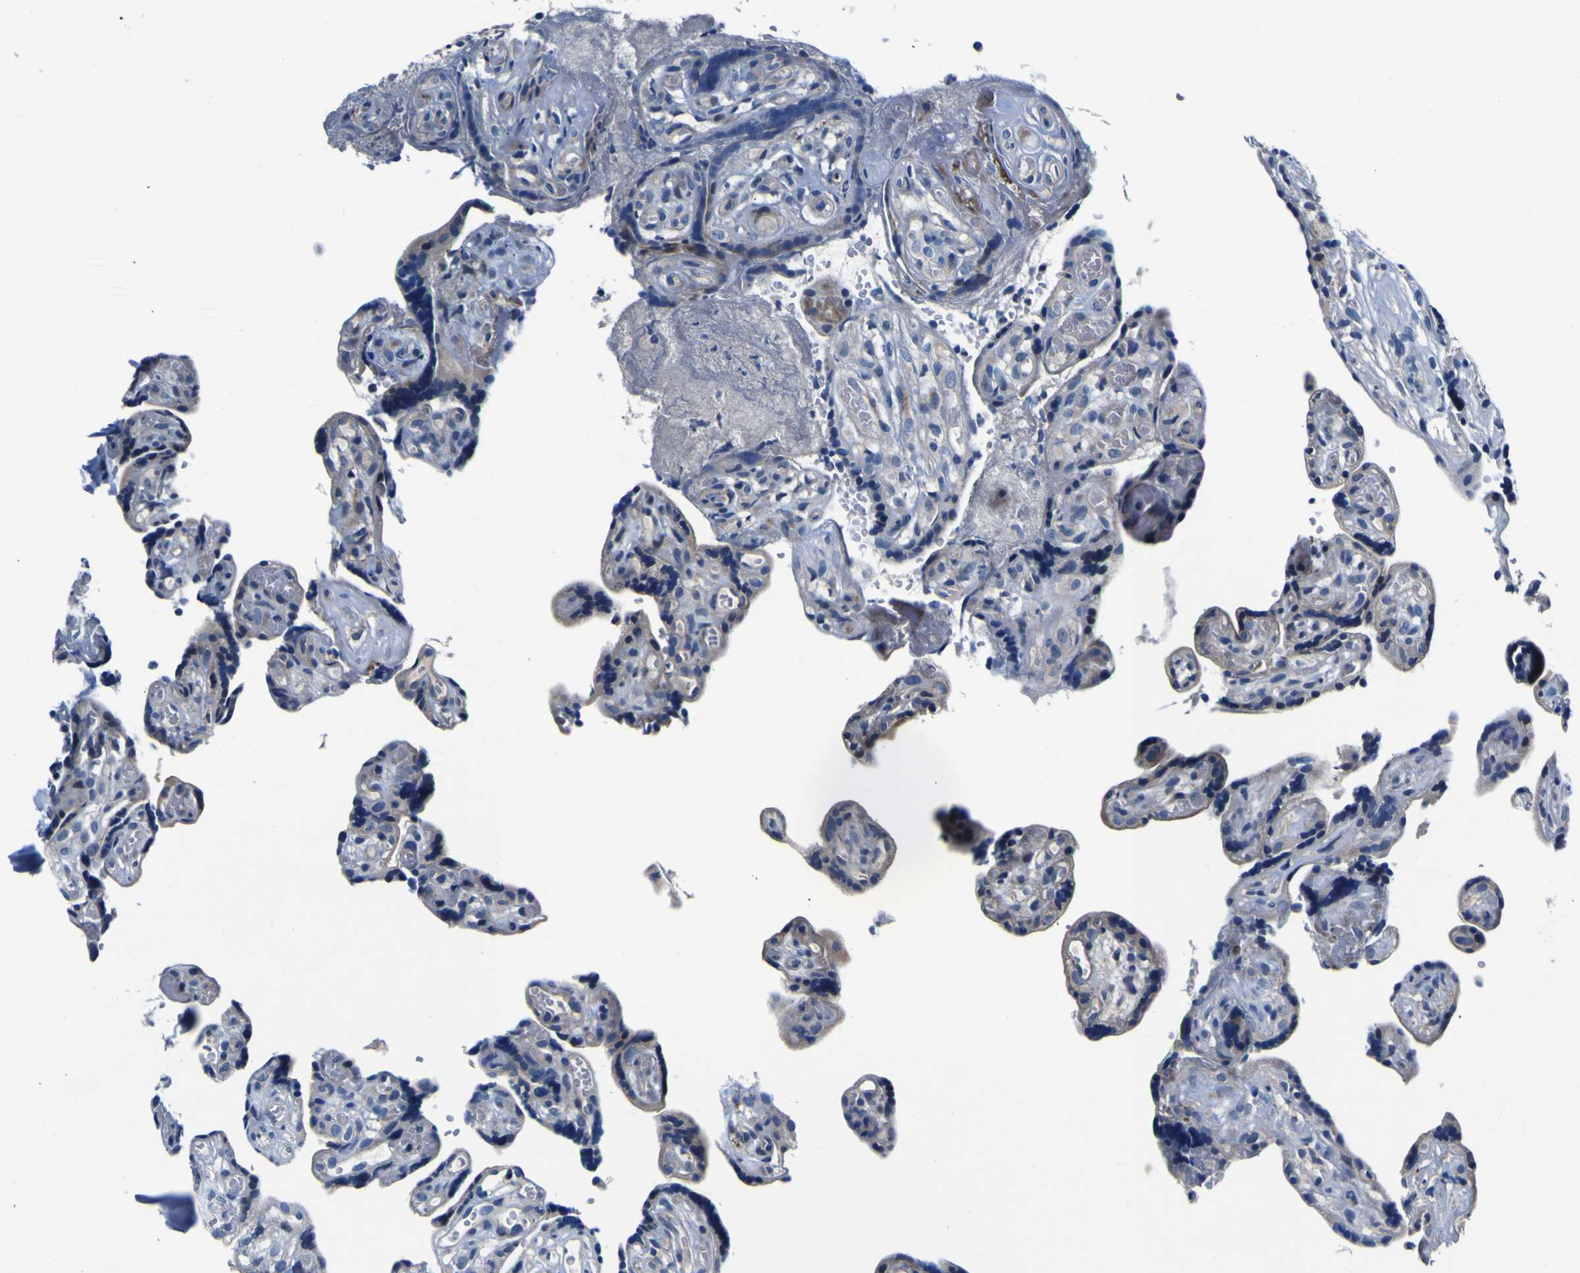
{"staining": {"intensity": "weak", "quantity": ">75%", "location": "cytoplasmic/membranous"}, "tissue": "placenta", "cell_type": "Decidual cells", "image_type": "normal", "snomed": [{"axis": "morphology", "description": "Normal tissue, NOS"}, {"axis": "topography", "description": "Placenta"}], "caption": "Immunohistochemical staining of unremarkable human placenta displays weak cytoplasmic/membranous protein positivity in about >75% of decidual cells.", "gene": "AGAP3", "patient": {"sex": "female", "age": 30}}